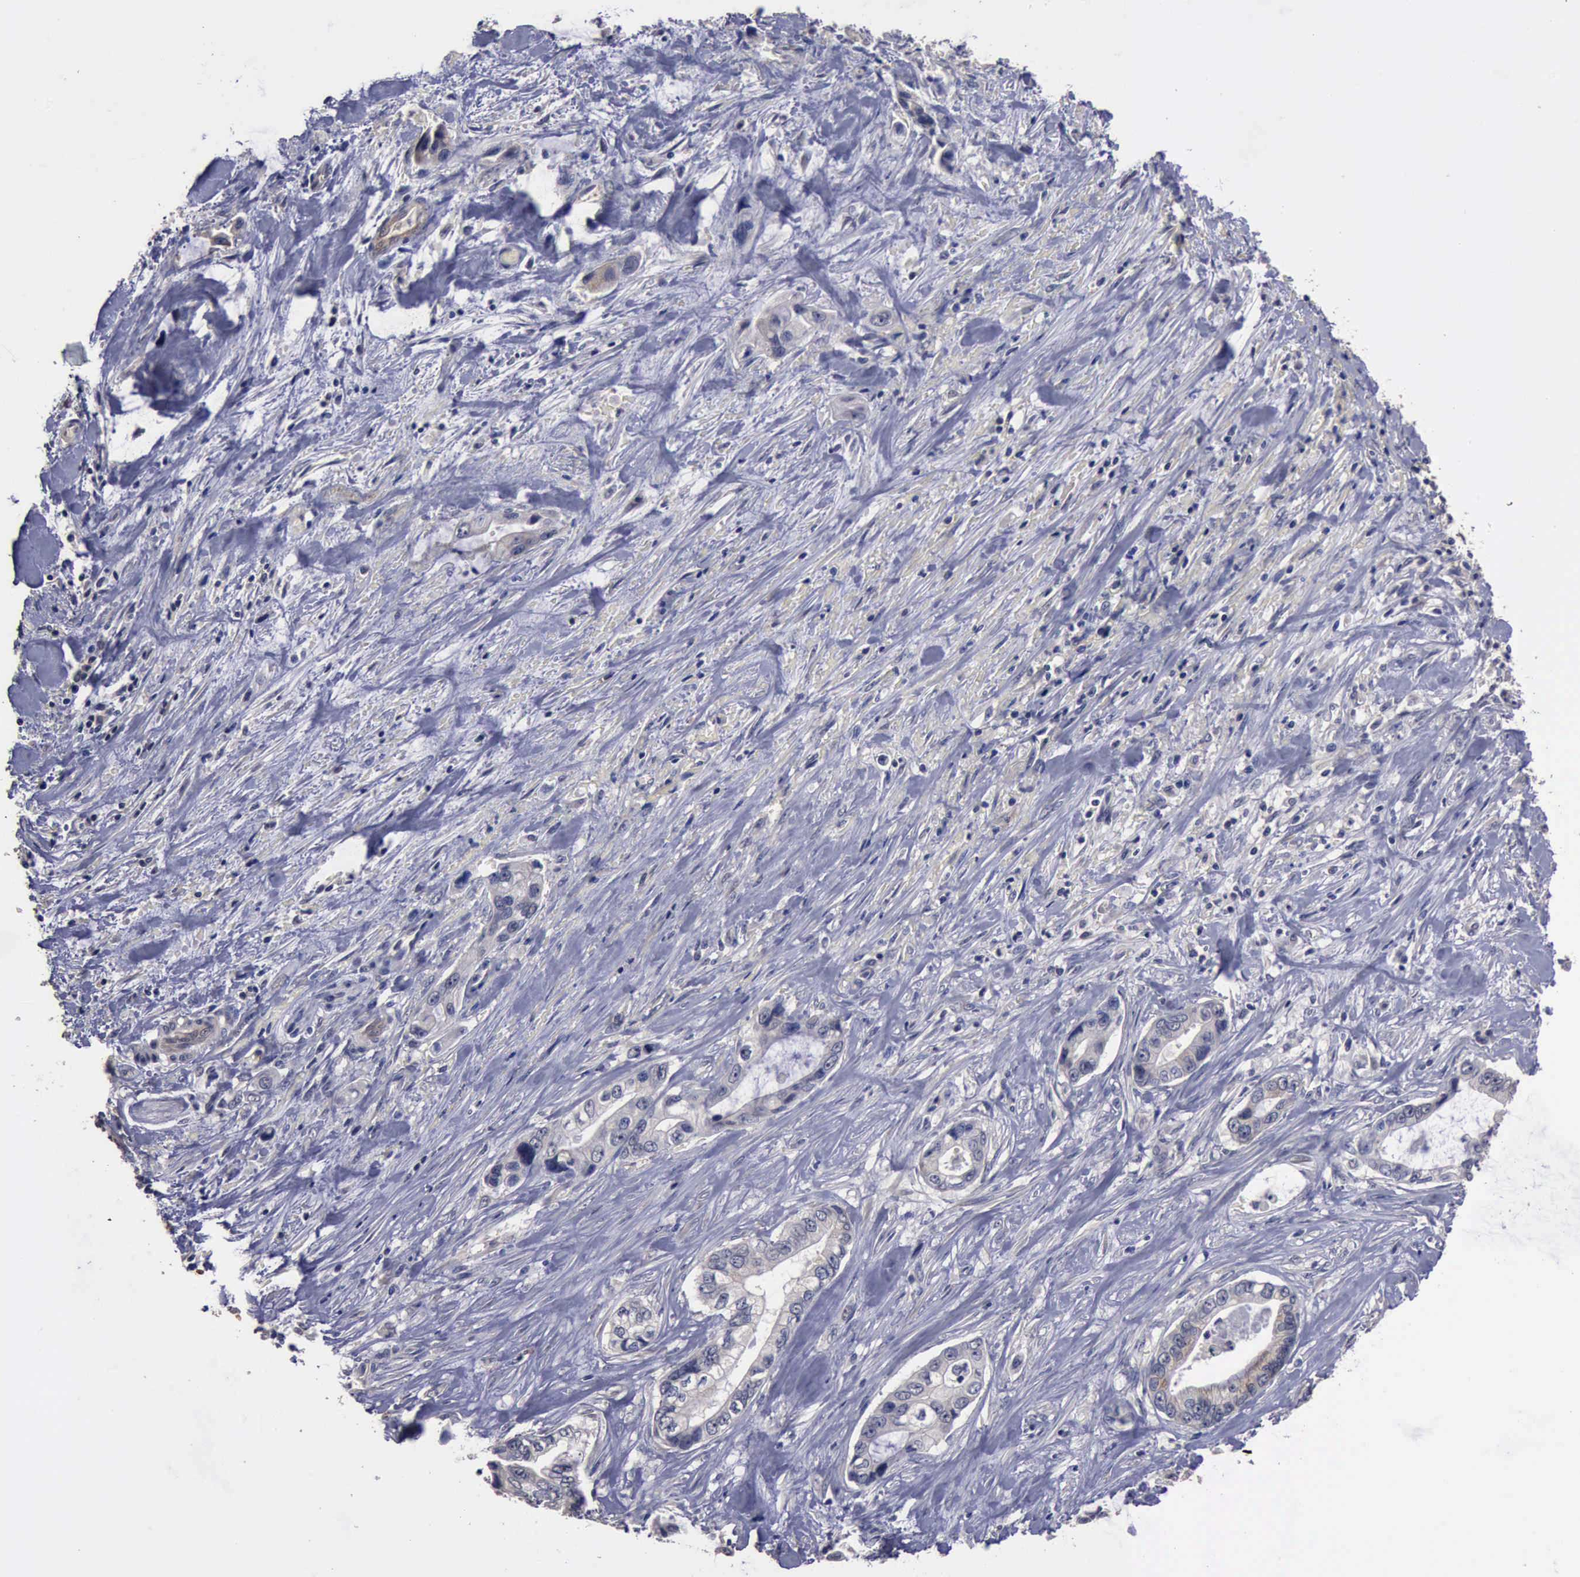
{"staining": {"intensity": "weak", "quantity": "<25%", "location": "cytoplasmic/membranous"}, "tissue": "pancreatic cancer", "cell_type": "Tumor cells", "image_type": "cancer", "snomed": [{"axis": "morphology", "description": "Adenocarcinoma, NOS"}, {"axis": "topography", "description": "Pancreas"}, {"axis": "topography", "description": "Stomach, upper"}], "caption": "Immunohistochemical staining of adenocarcinoma (pancreatic) exhibits no significant positivity in tumor cells.", "gene": "CRKL", "patient": {"sex": "male", "age": 77}}